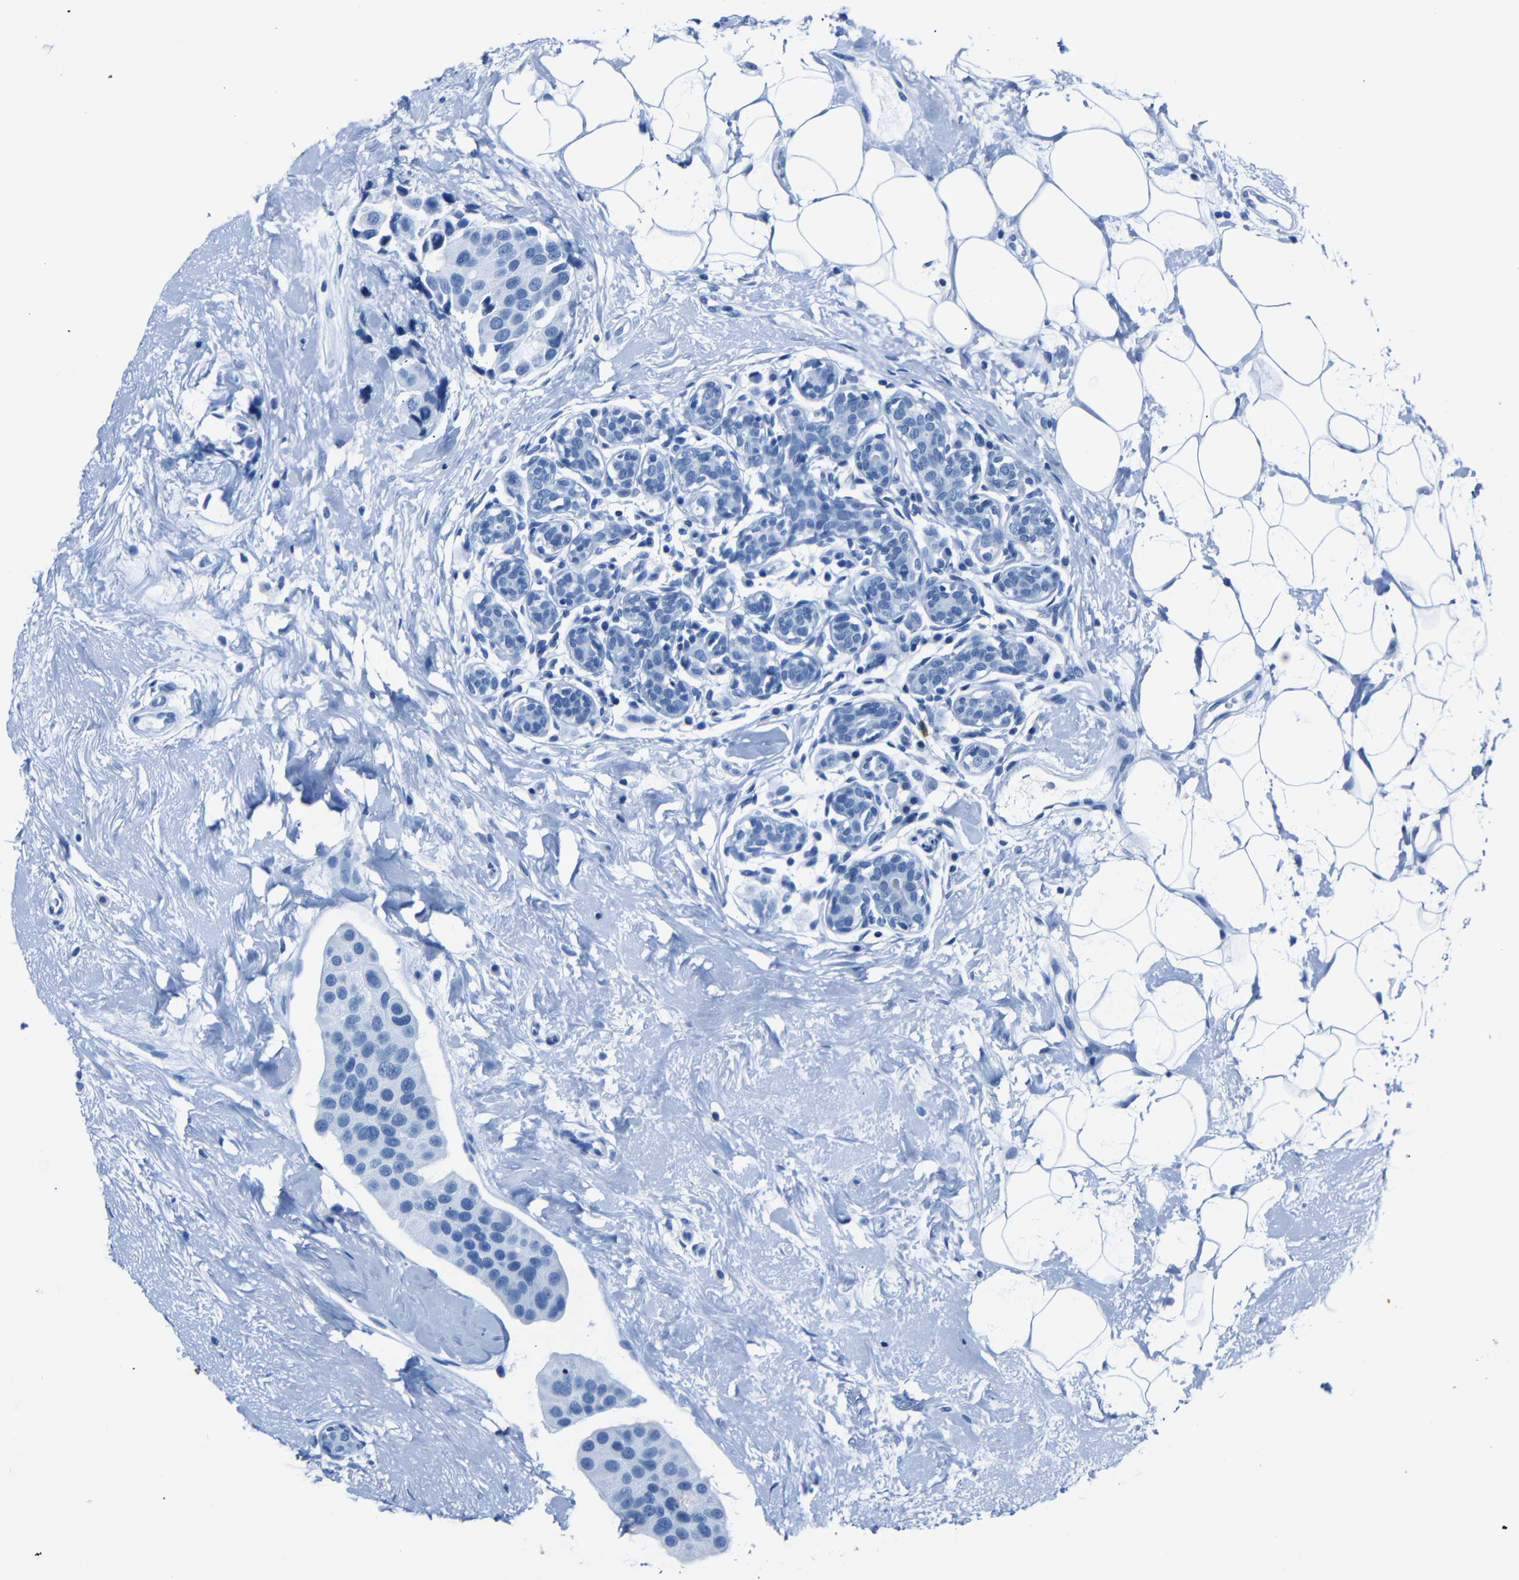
{"staining": {"intensity": "negative", "quantity": "none", "location": "none"}, "tissue": "breast cancer", "cell_type": "Tumor cells", "image_type": "cancer", "snomed": [{"axis": "morphology", "description": "Normal tissue, NOS"}, {"axis": "morphology", "description": "Duct carcinoma"}, {"axis": "topography", "description": "Breast"}], "caption": "A high-resolution micrograph shows IHC staining of breast cancer (intraductal carcinoma), which exhibits no significant expression in tumor cells.", "gene": "CLDN11", "patient": {"sex": "female", "age": 39}}